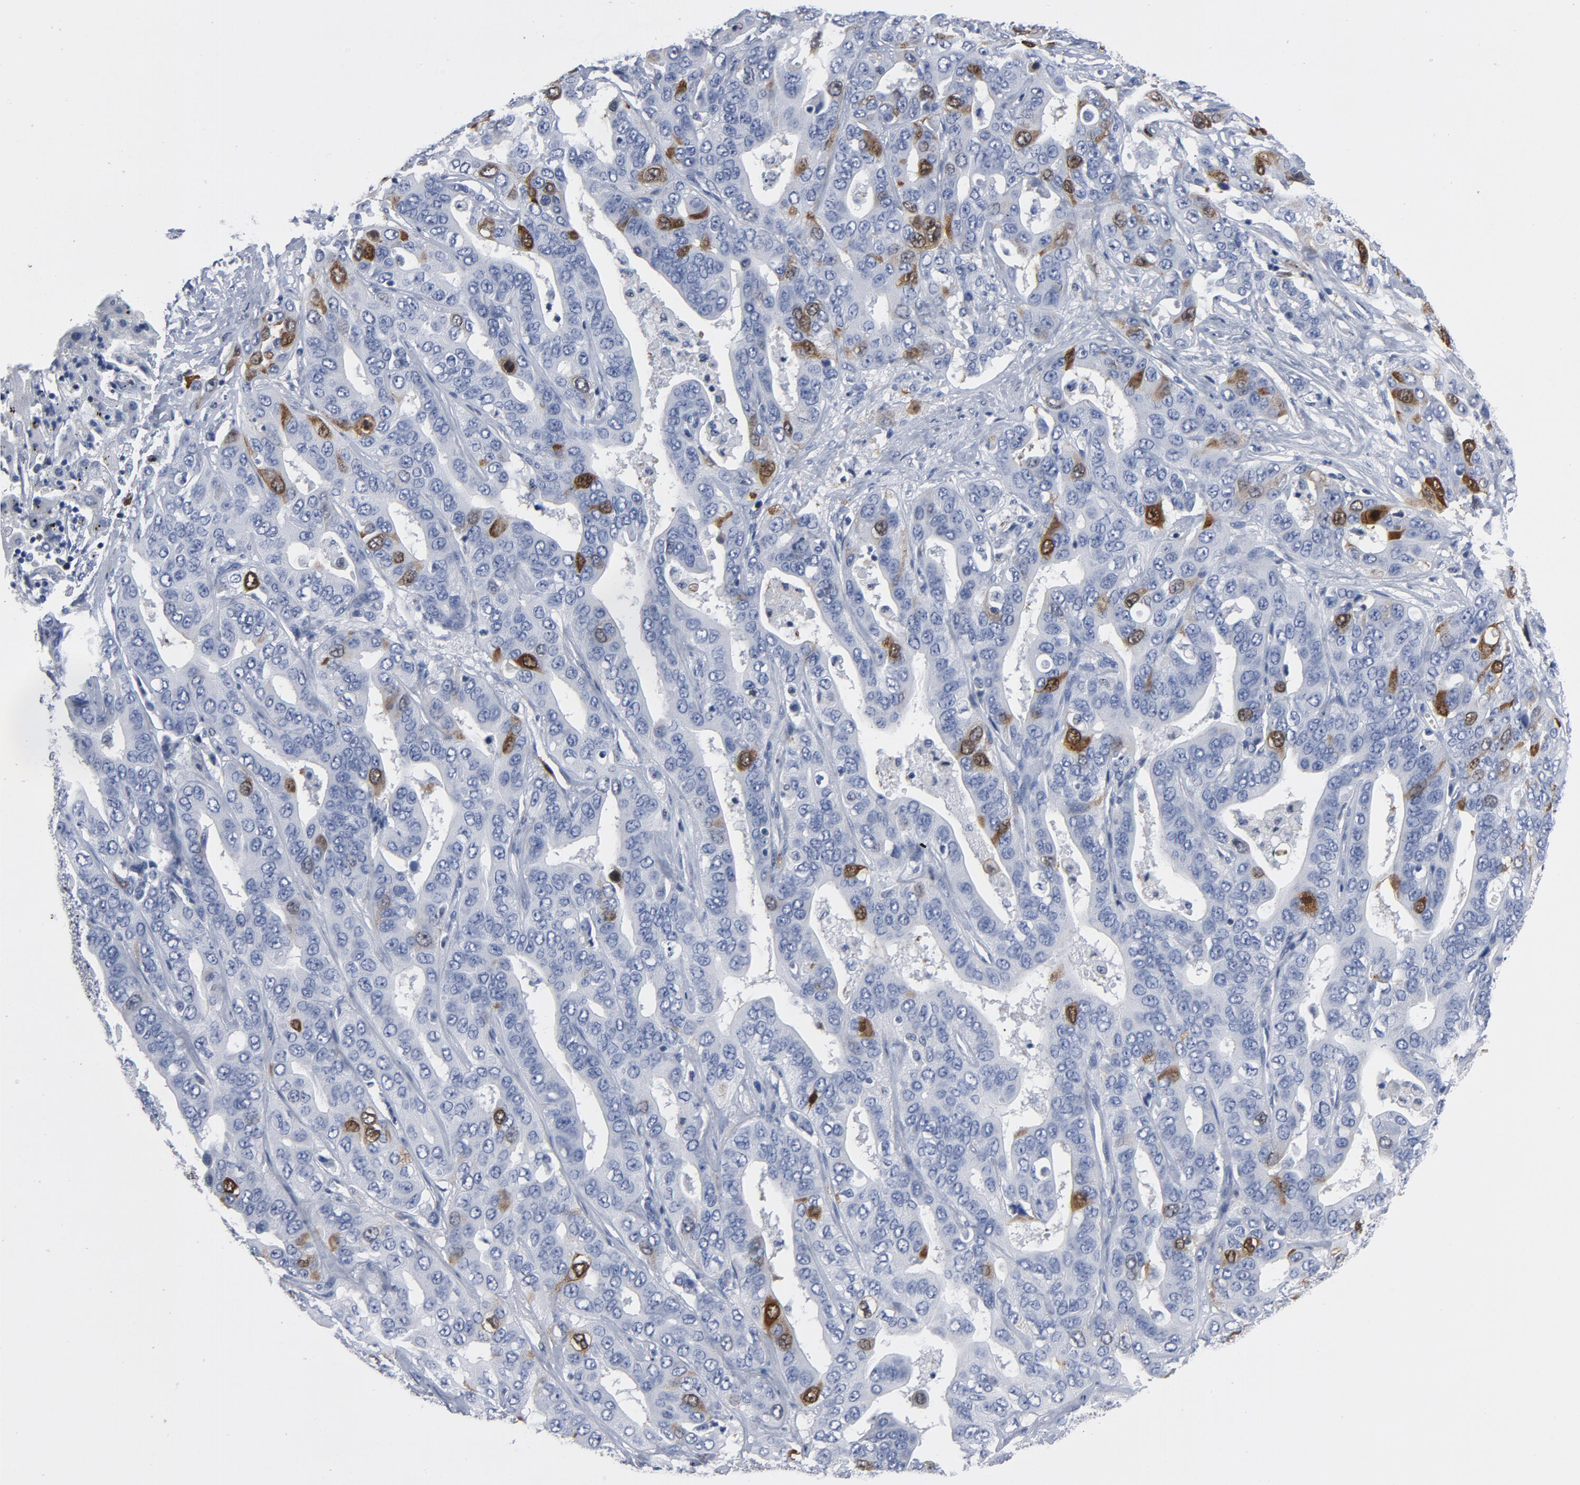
{"staining": {"intensity": "moderate", "quantity": "<25%", "location": "cytoplasmic/membranous,nuclear"}, "tissue": "liver cancer", "cell_type": "Tumor cells", "image_type": "cancer", "snomed": [{"axis": "morphology", "description": "Cholangiocarcinoma"}, {"axis": "topography", "description": "Liver"}], "caption": "A micrograph of human liver cancer stained for a protein shows moderate cytoplasmic/membranous and nuclear brown staining in tumor cells. The staining was performed using DAB, with brown indicating positive protein expression. Nuclei are stained blue with hematoxylin.", "gene": "CDC20", "patient": {"sex": "female", "age": 52}}